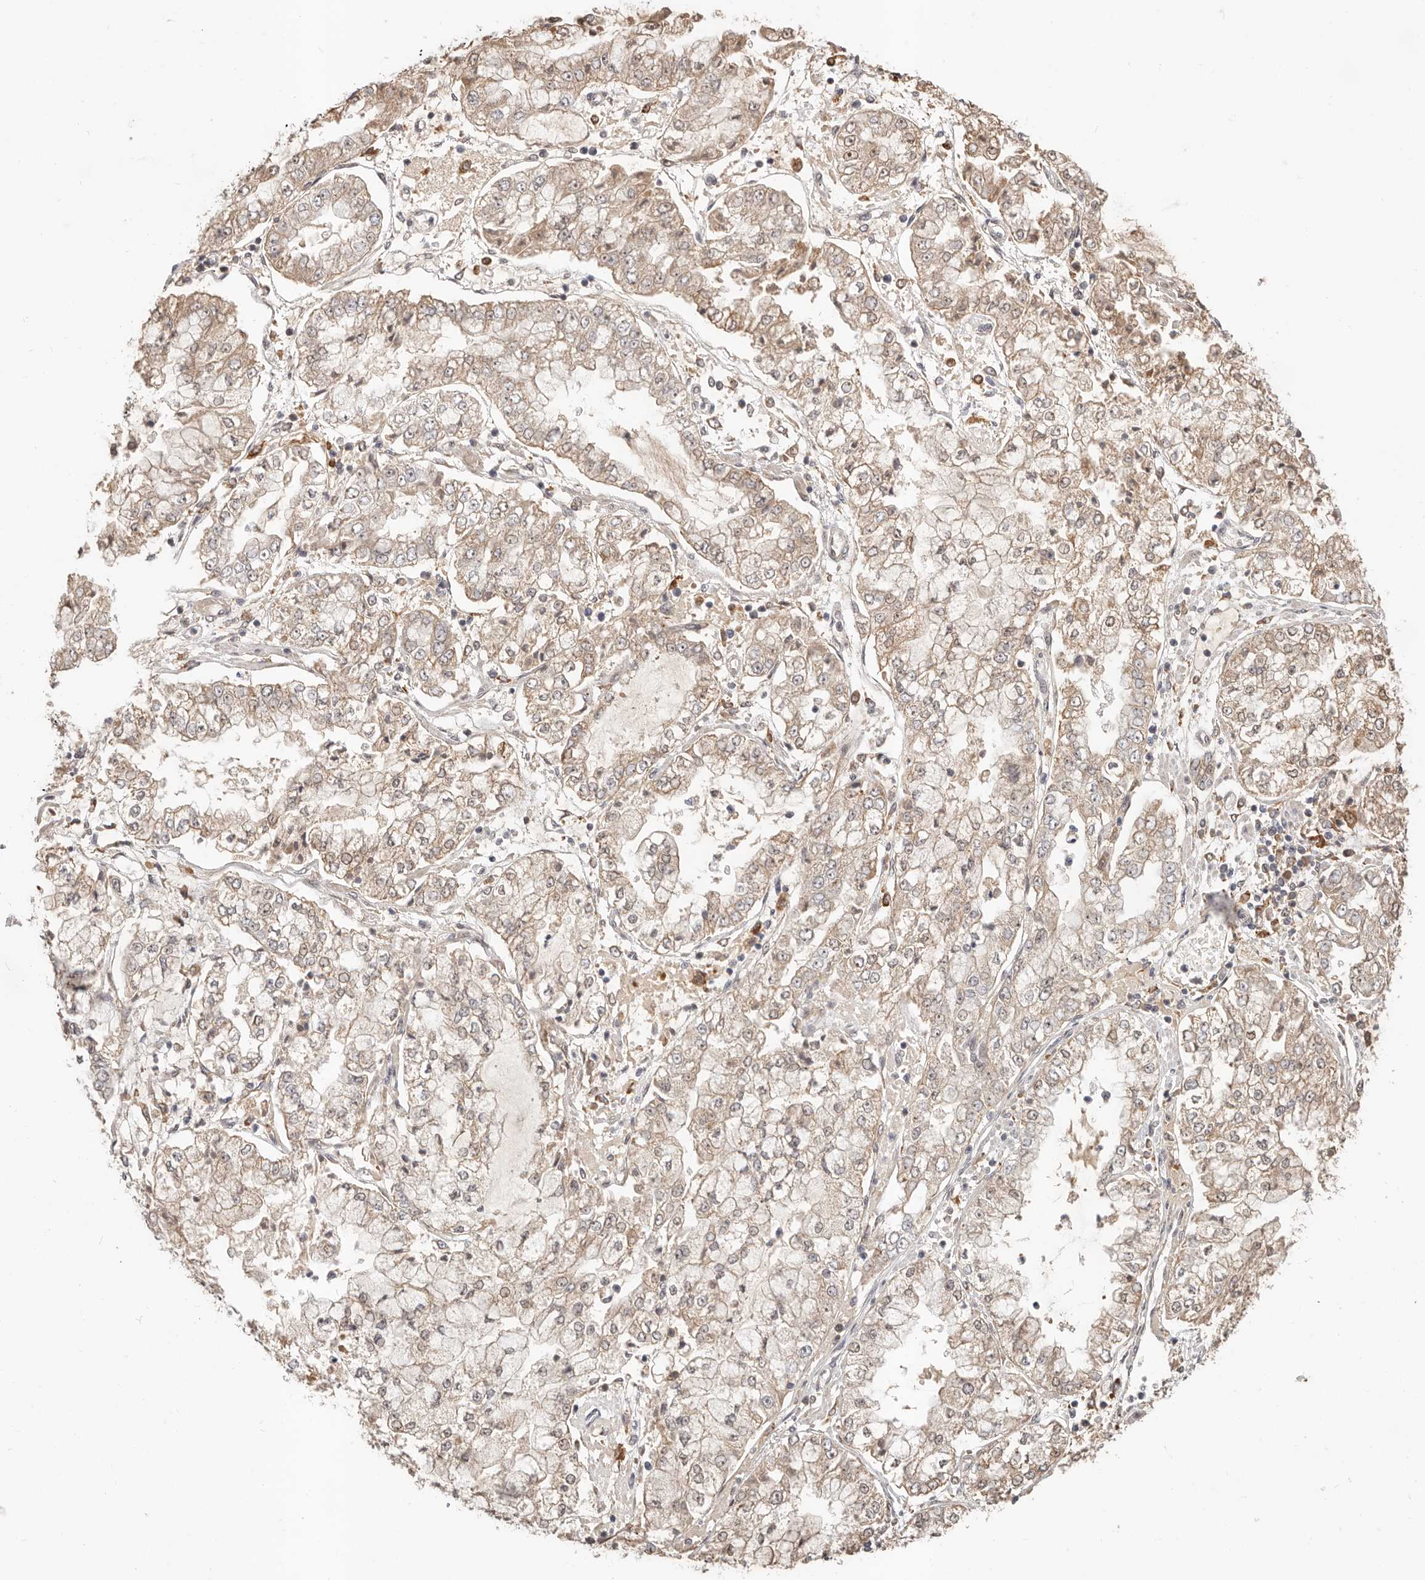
{"staining": {"intensity": "weak", "quantity": ">75%", "location": "cytoplasmic/membranous"}, "tissue": "stomach cancer", "cell_type": "Tumor cells", "image_type": "cancer", "snomed": [{"axis": "morphology", "description": "Adenocarcinoma, NOS"}, {"axis": "topography", "description": "Stomach"}], "caption": "The immunohistochemical stain highlights weak cytoplasmic/membranous positivity in tumor cells of stomach cancer (adenocarcinoma) tissue.", "gene": "ZRANB1", "patient": {"sex": "male", "age": 76}}